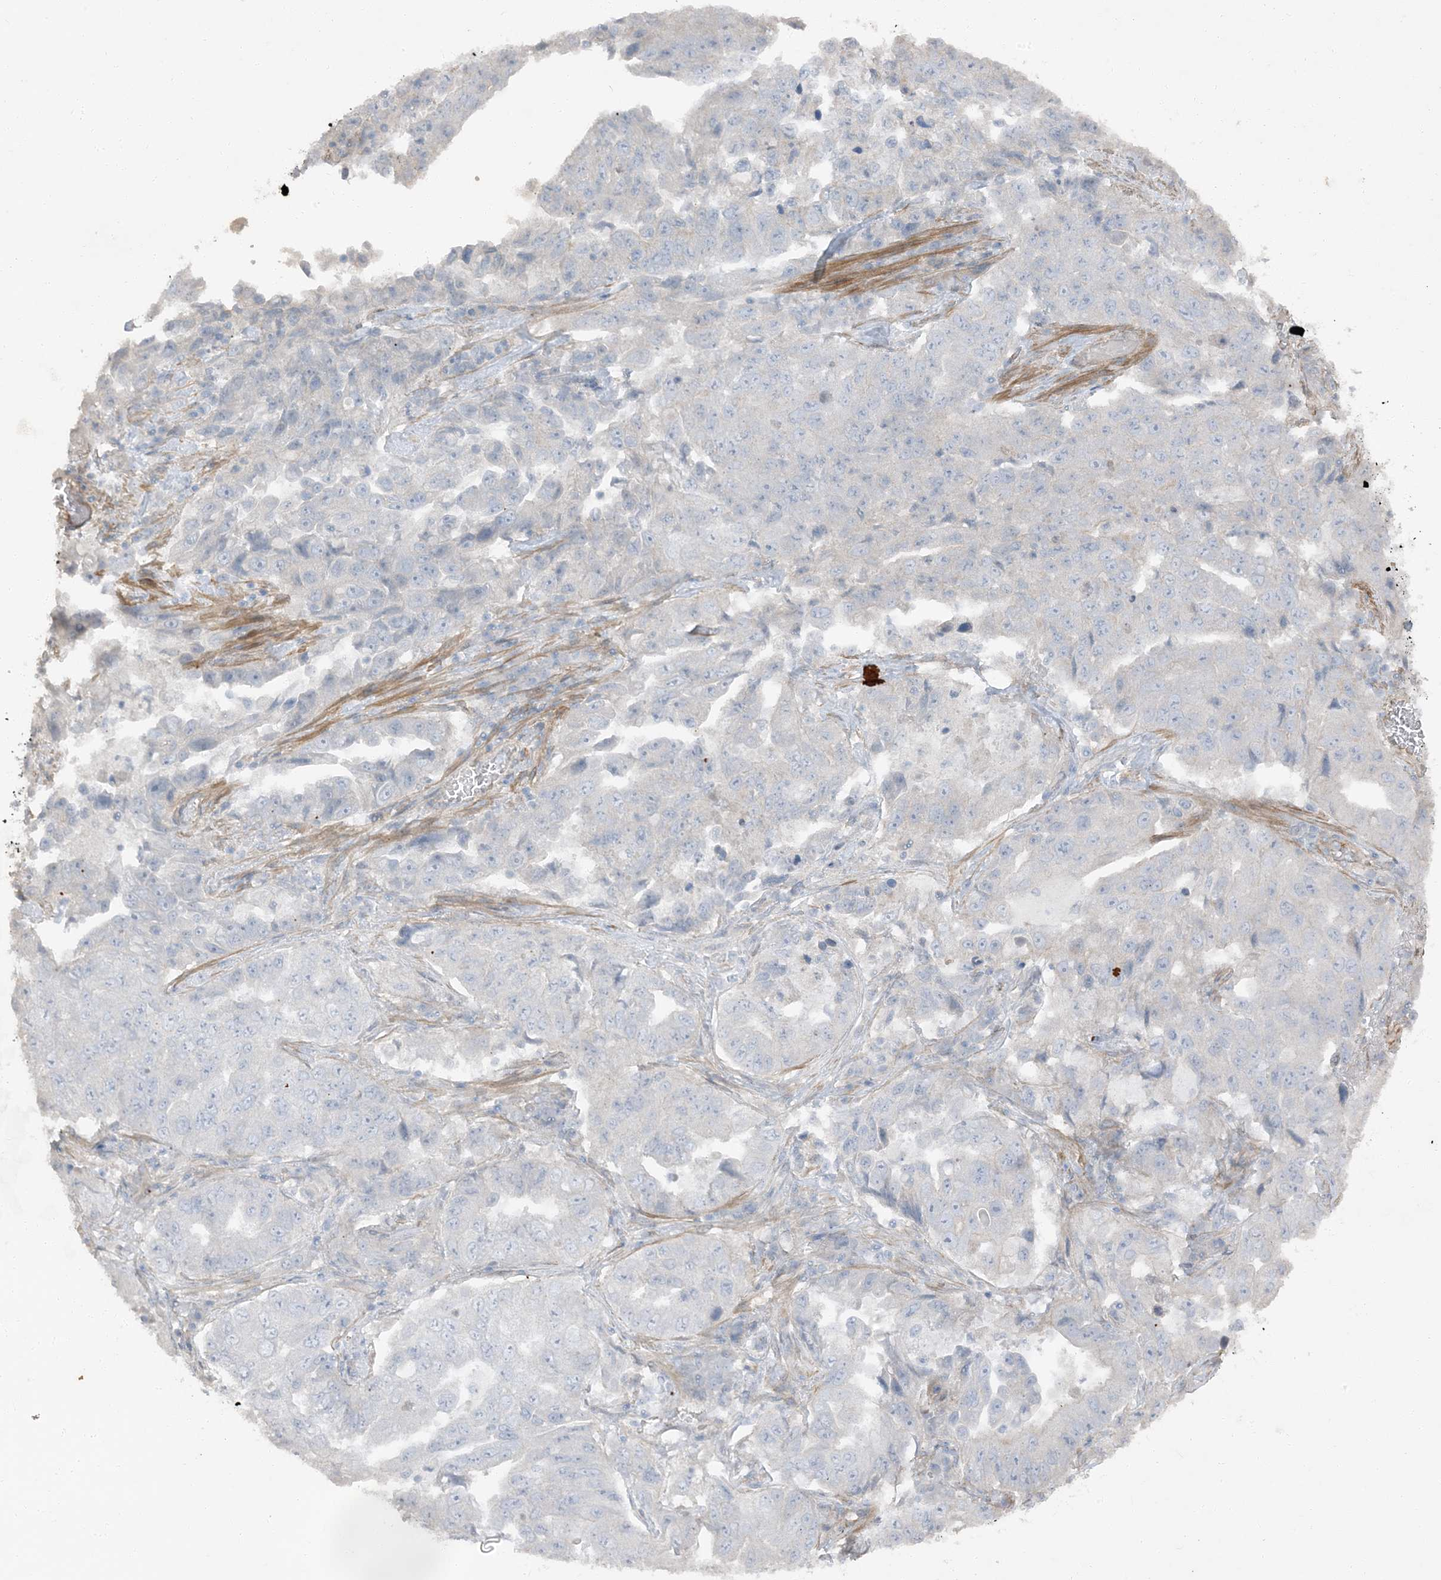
{"staining": {"intensity": "negative", "quantity": "none", "location": "none"}, "tissue": "lung cancer", "cell_type": "Tumor cells", "image_type": "cancer", "snomed": [{"axis": "morphology", "description": "Adenocarcinoma, NOS"}, {"axis": "topography", "description": "Lung"}], "caption": "The histopathology image exhibits no staining of tumor cells in adenocarcinoma (lung). (DAB immunohistochemistry with hematoxylin counter stain).", "gene": "ZFP90", "patient": {"sex": "female", "age": 51}}